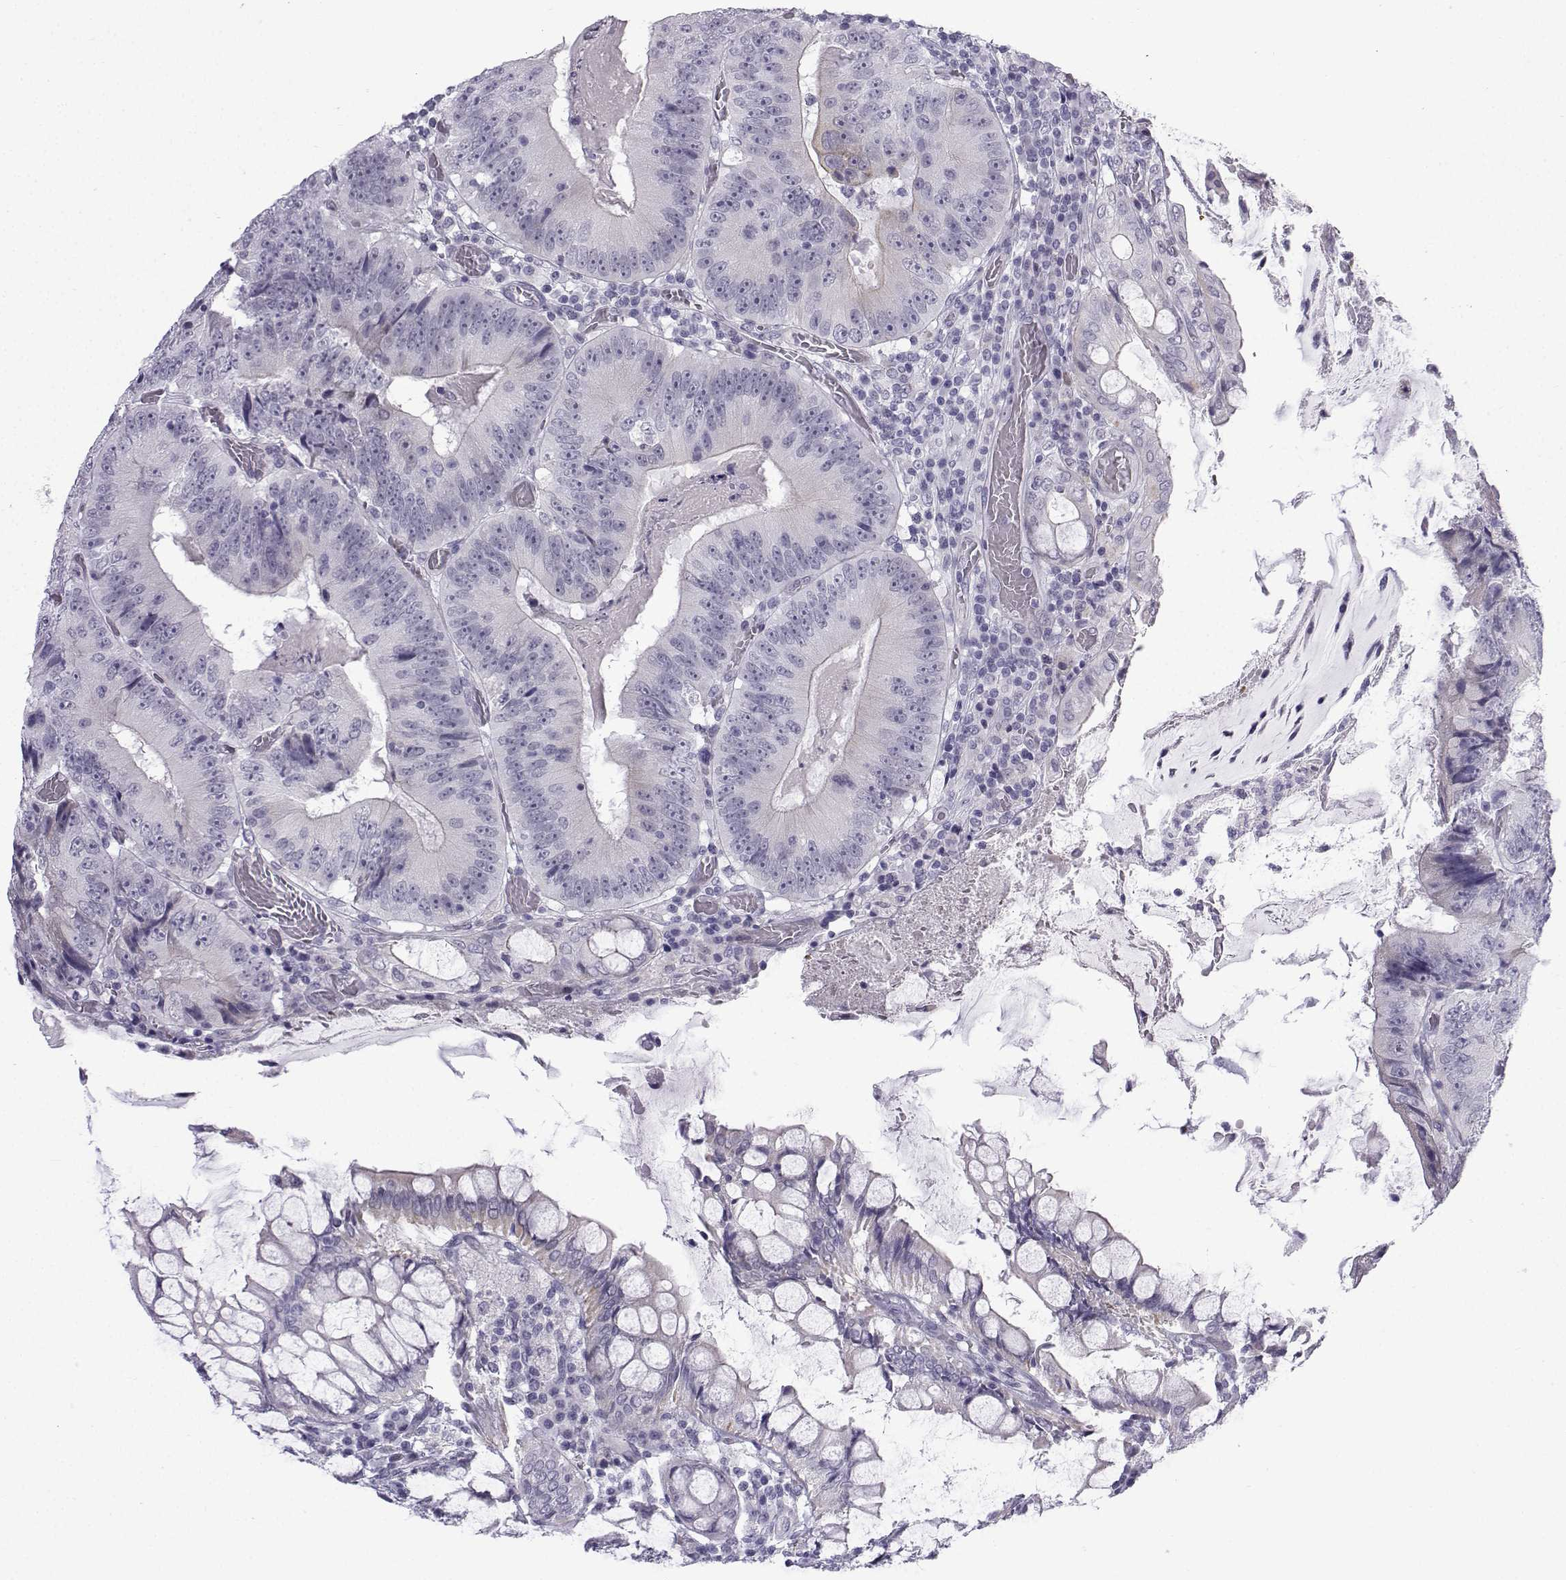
{"staining": {"intensity": "negative", "quantity": "none", "location": "none"}, "tissue": "colorectal cancer", "cell_type": "Tumor cells", "image_type": "cancer", "snomed": [{"axis": "morphology", "description": "Adenocarcinoma, NOS"}, {"axis": "topography", "description": "Colon"}], "caption": "This is an immunohistochemistry (IHC) histopathology image of adenocarcinoma (colorectal). There is no expression in tumor cells.", "gene": "CFAP53", "patient": {"sex": "female", "age": 86}}